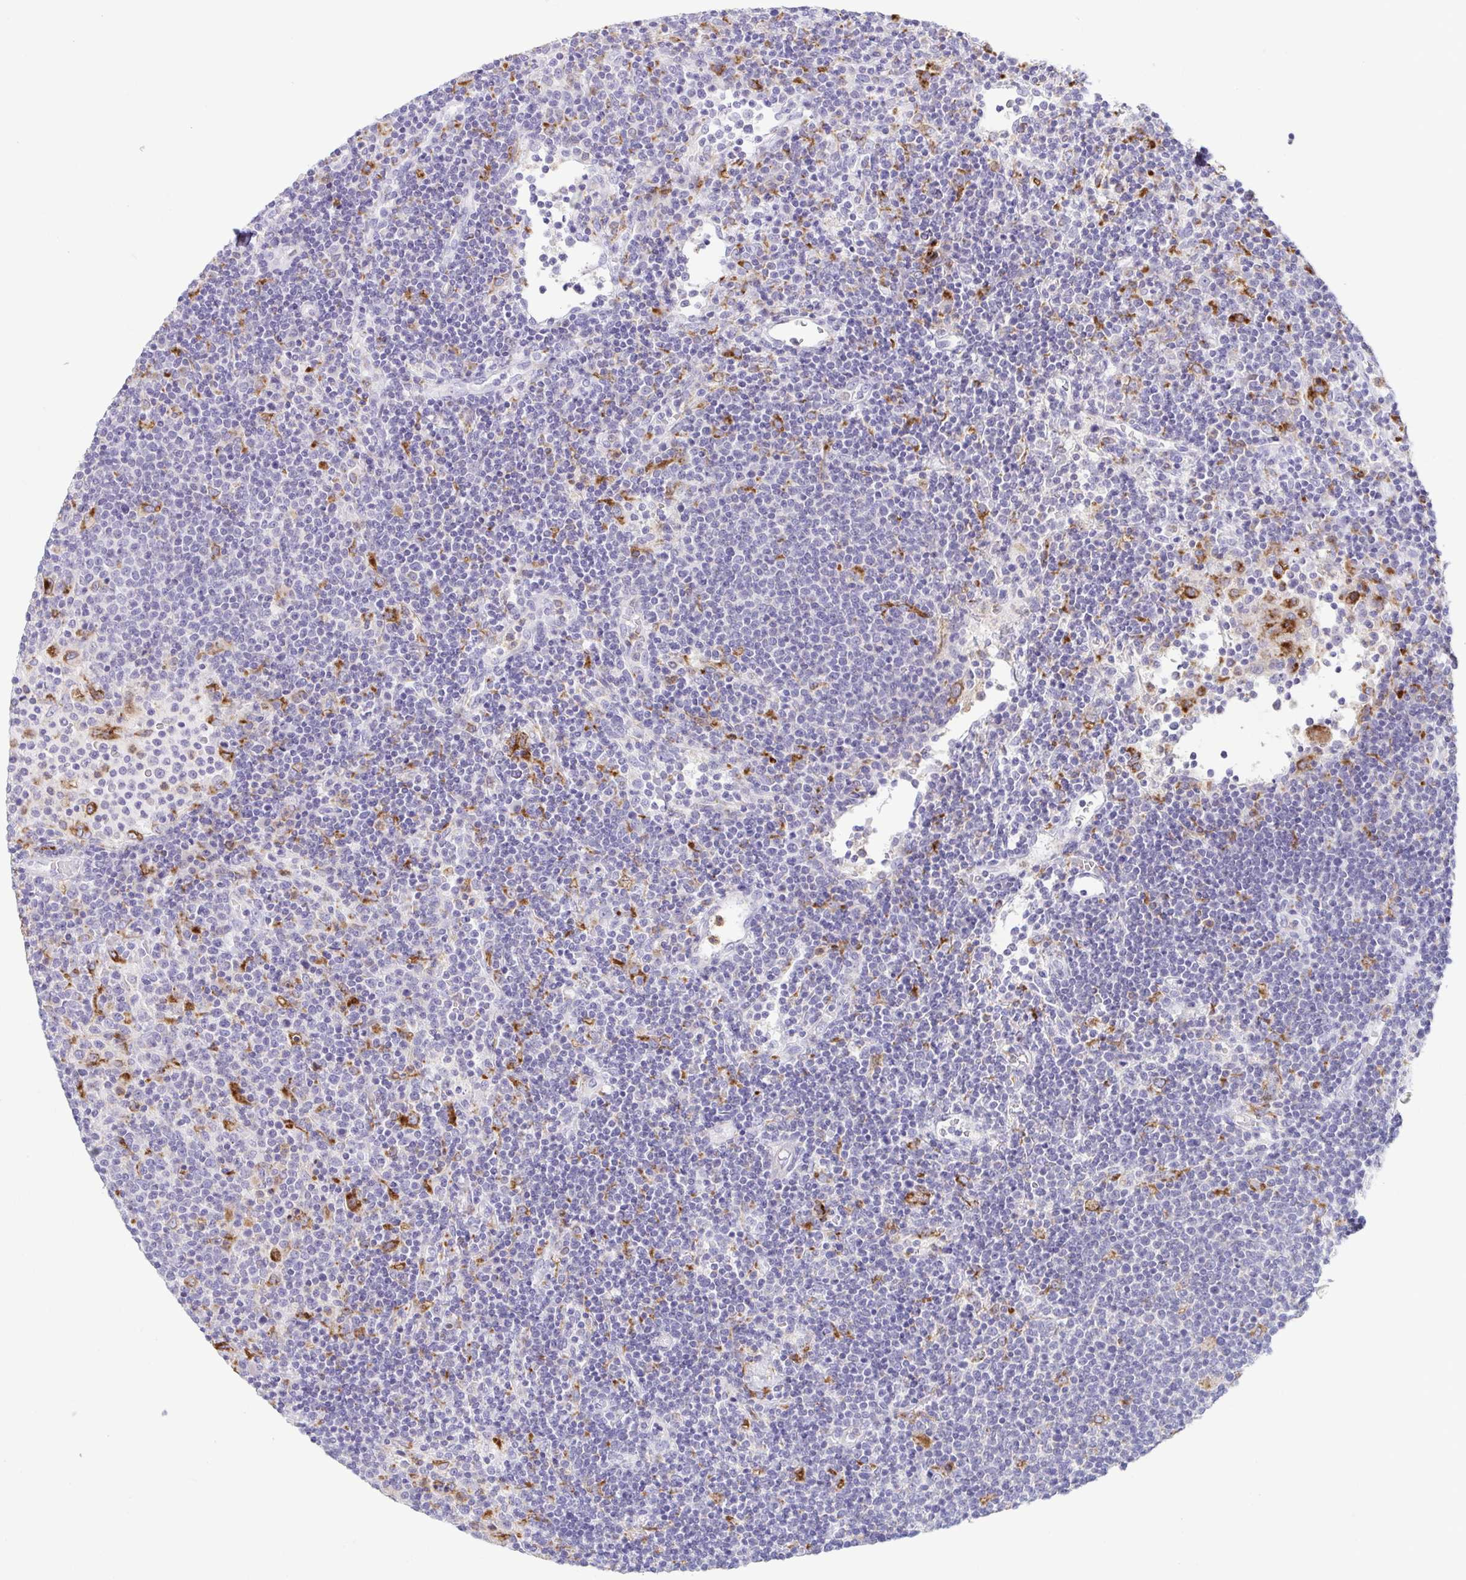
{"staining": {"intensity": "negative", "quantity": "none", "location": "none"}, "tissue": "lymphoma", "cell_type": "Tumor cells", "image_type": "cancer", "snomed": [{"axis": "morphology", "description": "Malignant lymphoma, non-Hodgkin's type, High grade"}, {"axis": "topography", "description": "Lymph node"}], "caption": "Image shows no significant protein positivity in tumor cells of lymphoma.", "gene": "ATP6V1G2", "patient": {"sex": "male", "age": 61}}